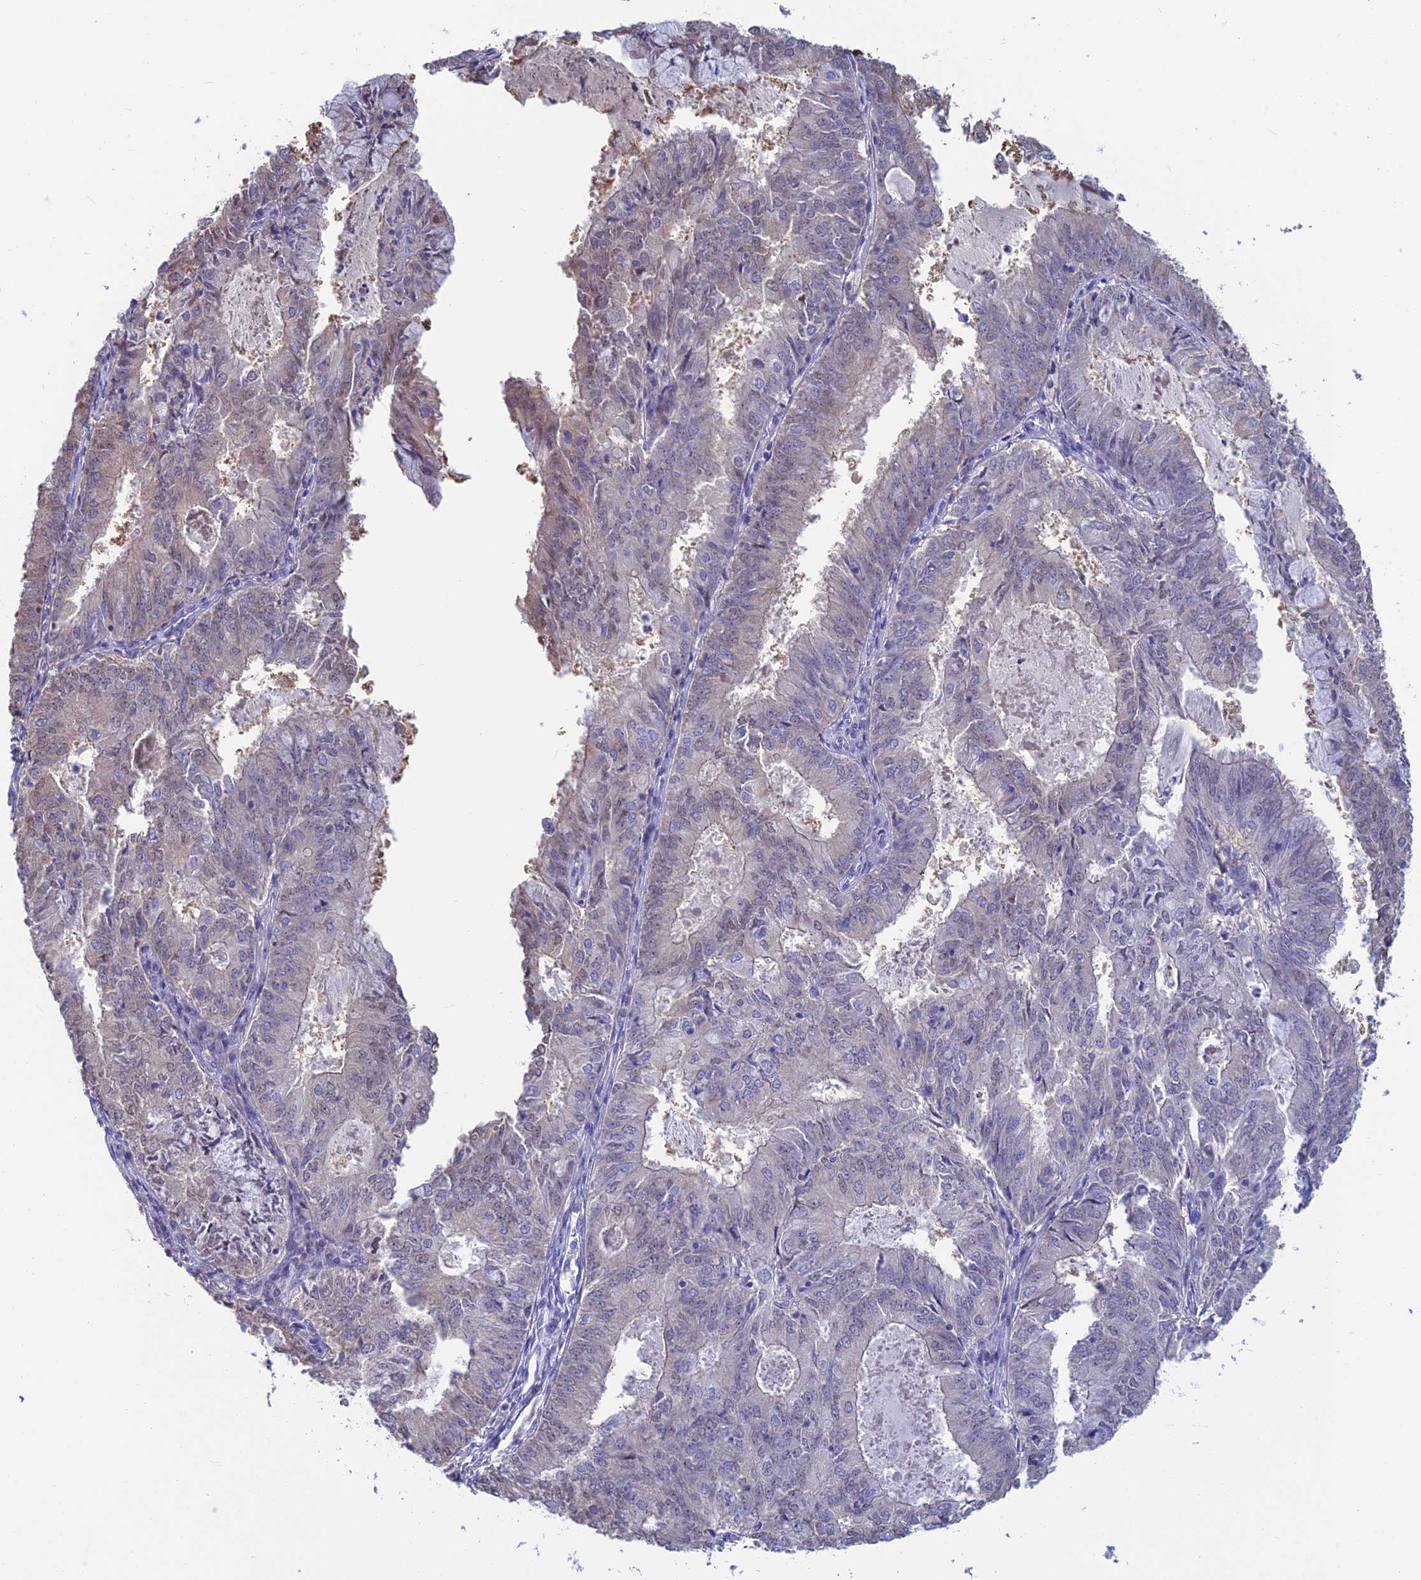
{"staining": {"intensity": "negative", "quantity": "none", "location": "none"}, "tissue": "endometrial cancer", "cell_type": "Tumor cells", "image_type": "cancer", "snomed": [{"axis": "morphology", "description": "Adenocarcinoma, NOS"}, {"axis": "topography", "description": "Endometrium"}], "caption": "A high-resolution image shows IHC staining of endometrial cancer, which shows no significant staining in tumor cells.", "gene": "SNAP91", "patient": {"sex": "female", "age": 57}}